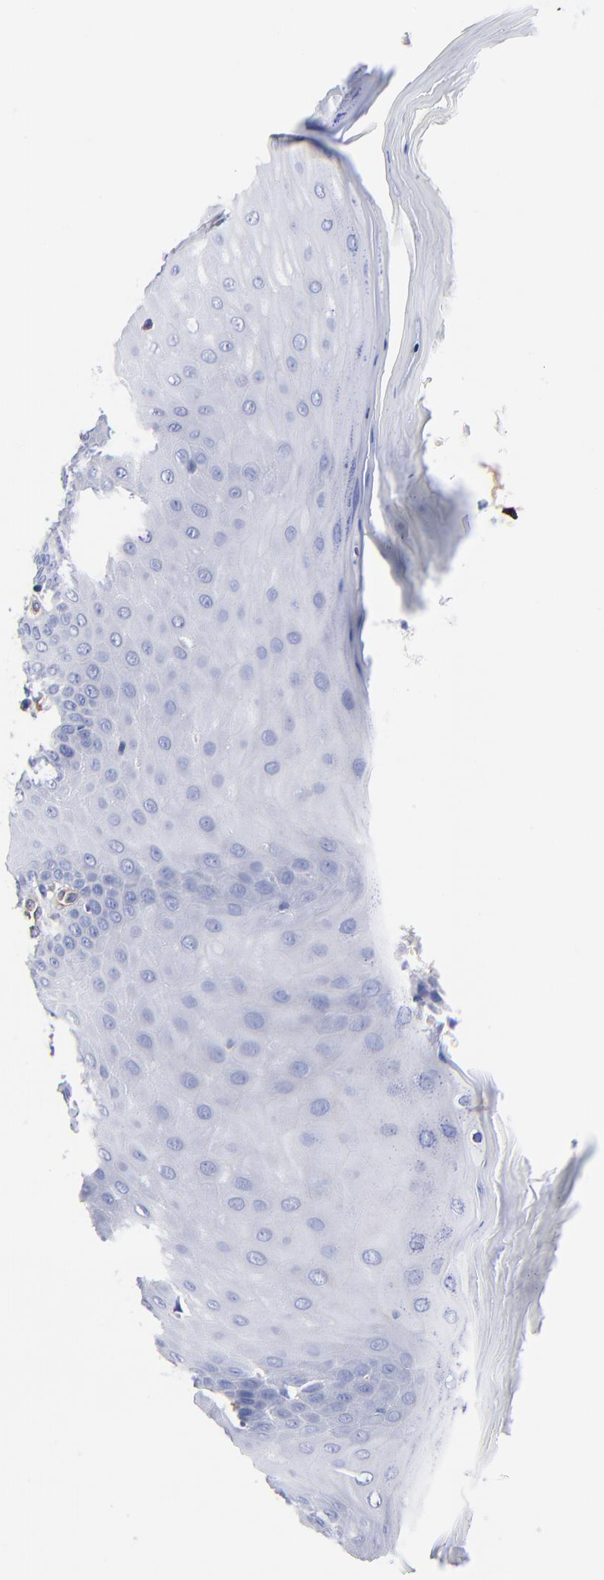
{"staining": {"intensity": "moderate", "quantity": ">75%", "location": "cytoplasmic/membranous"}, "tissue": "cervix", "cell_type": "Glandular cells", "image_type": "normal", "snomed": [{"axis": "morphology", "description": "Normal tissue, NOS"}, {"axis": "topography", "description": "Cervix"}], "caption": "Protein analysis of benign cervix shows moderate cytoplasmic/membranous positivity in approximately >75% of glandular cells.", "gene": "SLC44A2", "patient": {"sex": "female", "age": 55}}